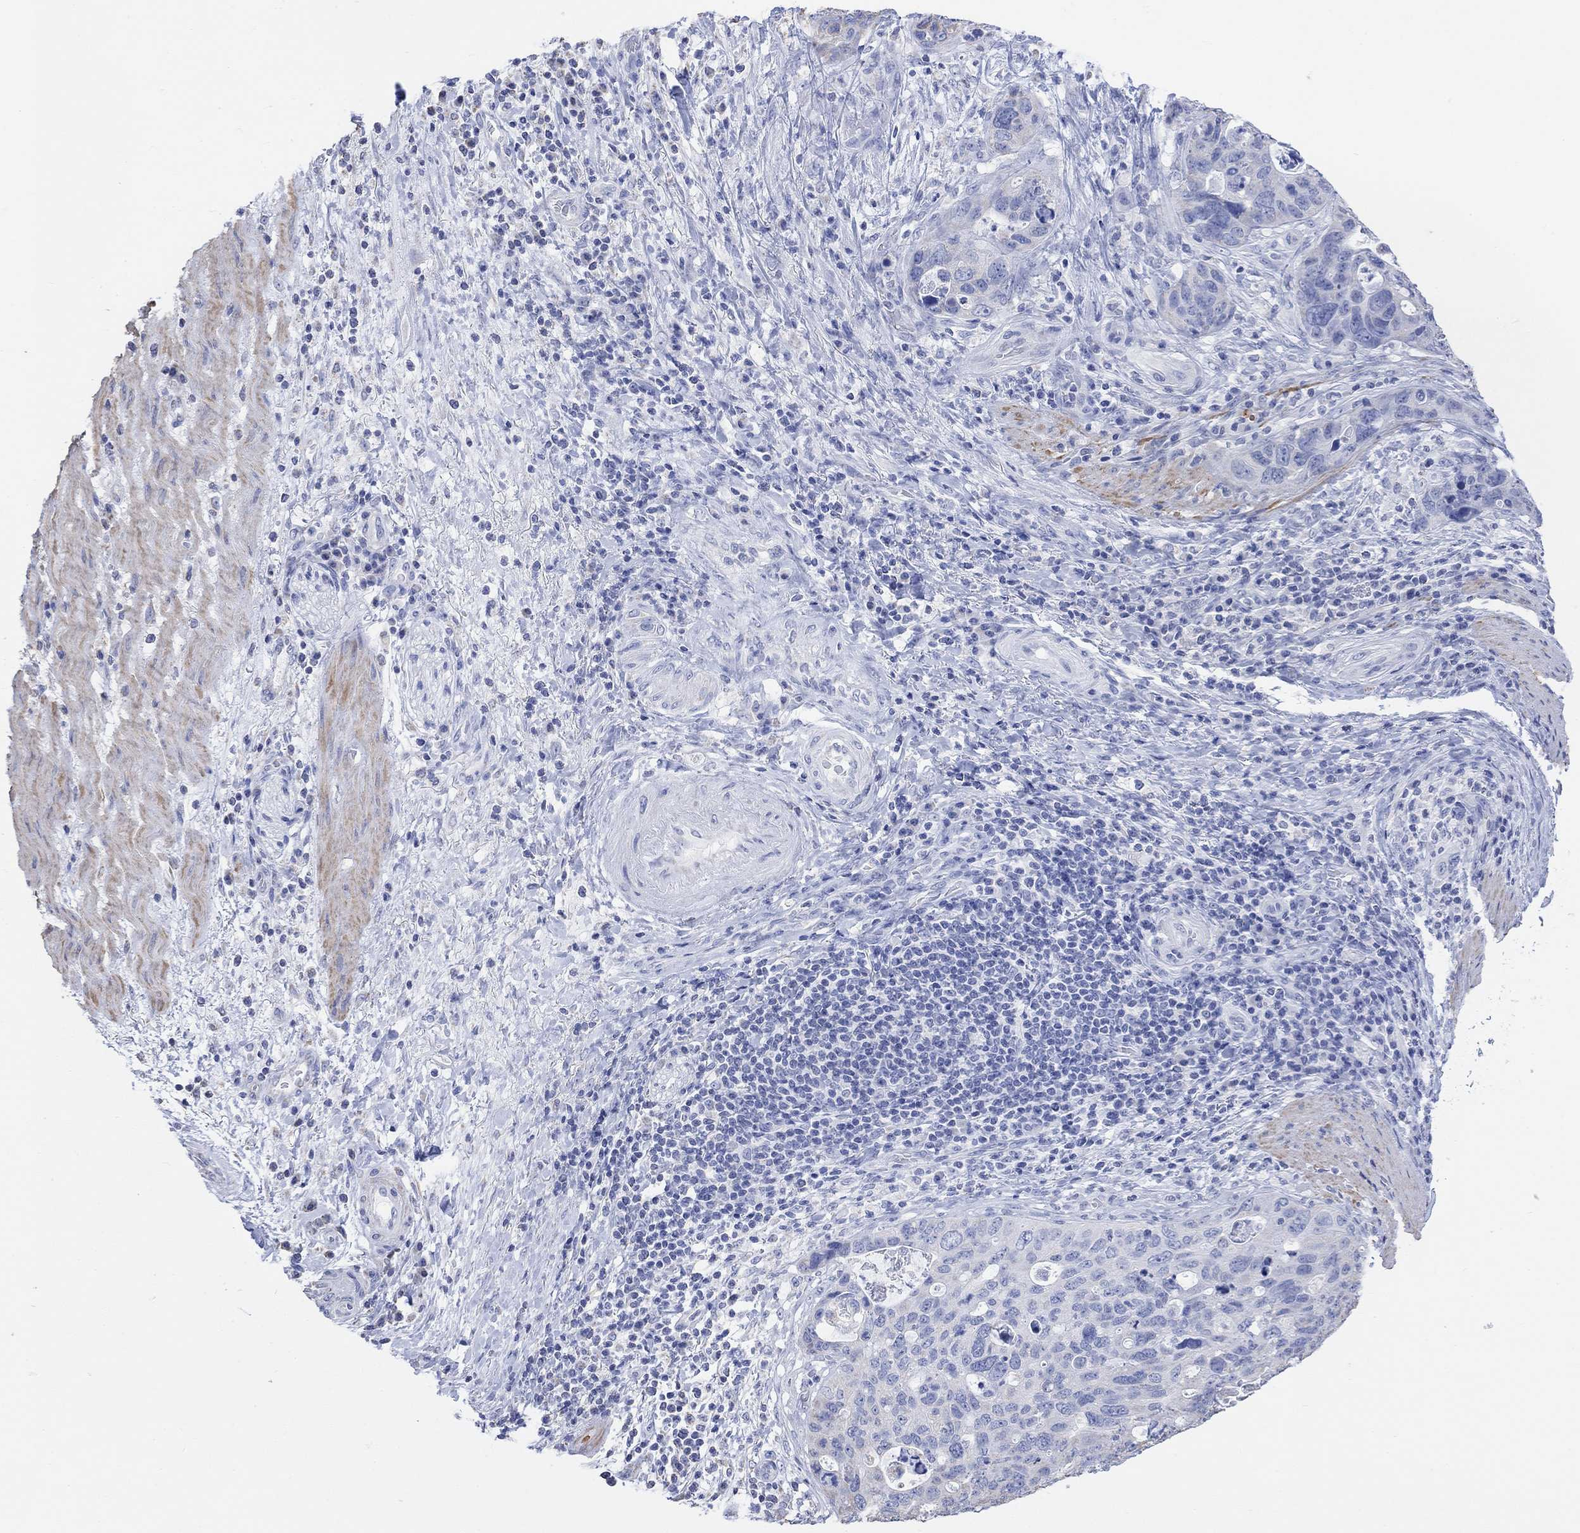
{"staining": {"intensity": "negative", "quantity": "none", "location": "none"}, "tissue": "stomach cancer", "cell_type": "Tumor cells", "image_type": "cancer", "snomed": [{"axis": "morphology", "description": "Adenocarcinoma, NOS"}, {"axis": "topography", "description": "Stomach"}], "caption": "Micrograph shows no significant protein expression in tumor cells of stomach cancer (adenocarcinoma).", "gene": "SYT12", "patient": {"sex": "male", "age": 54}}